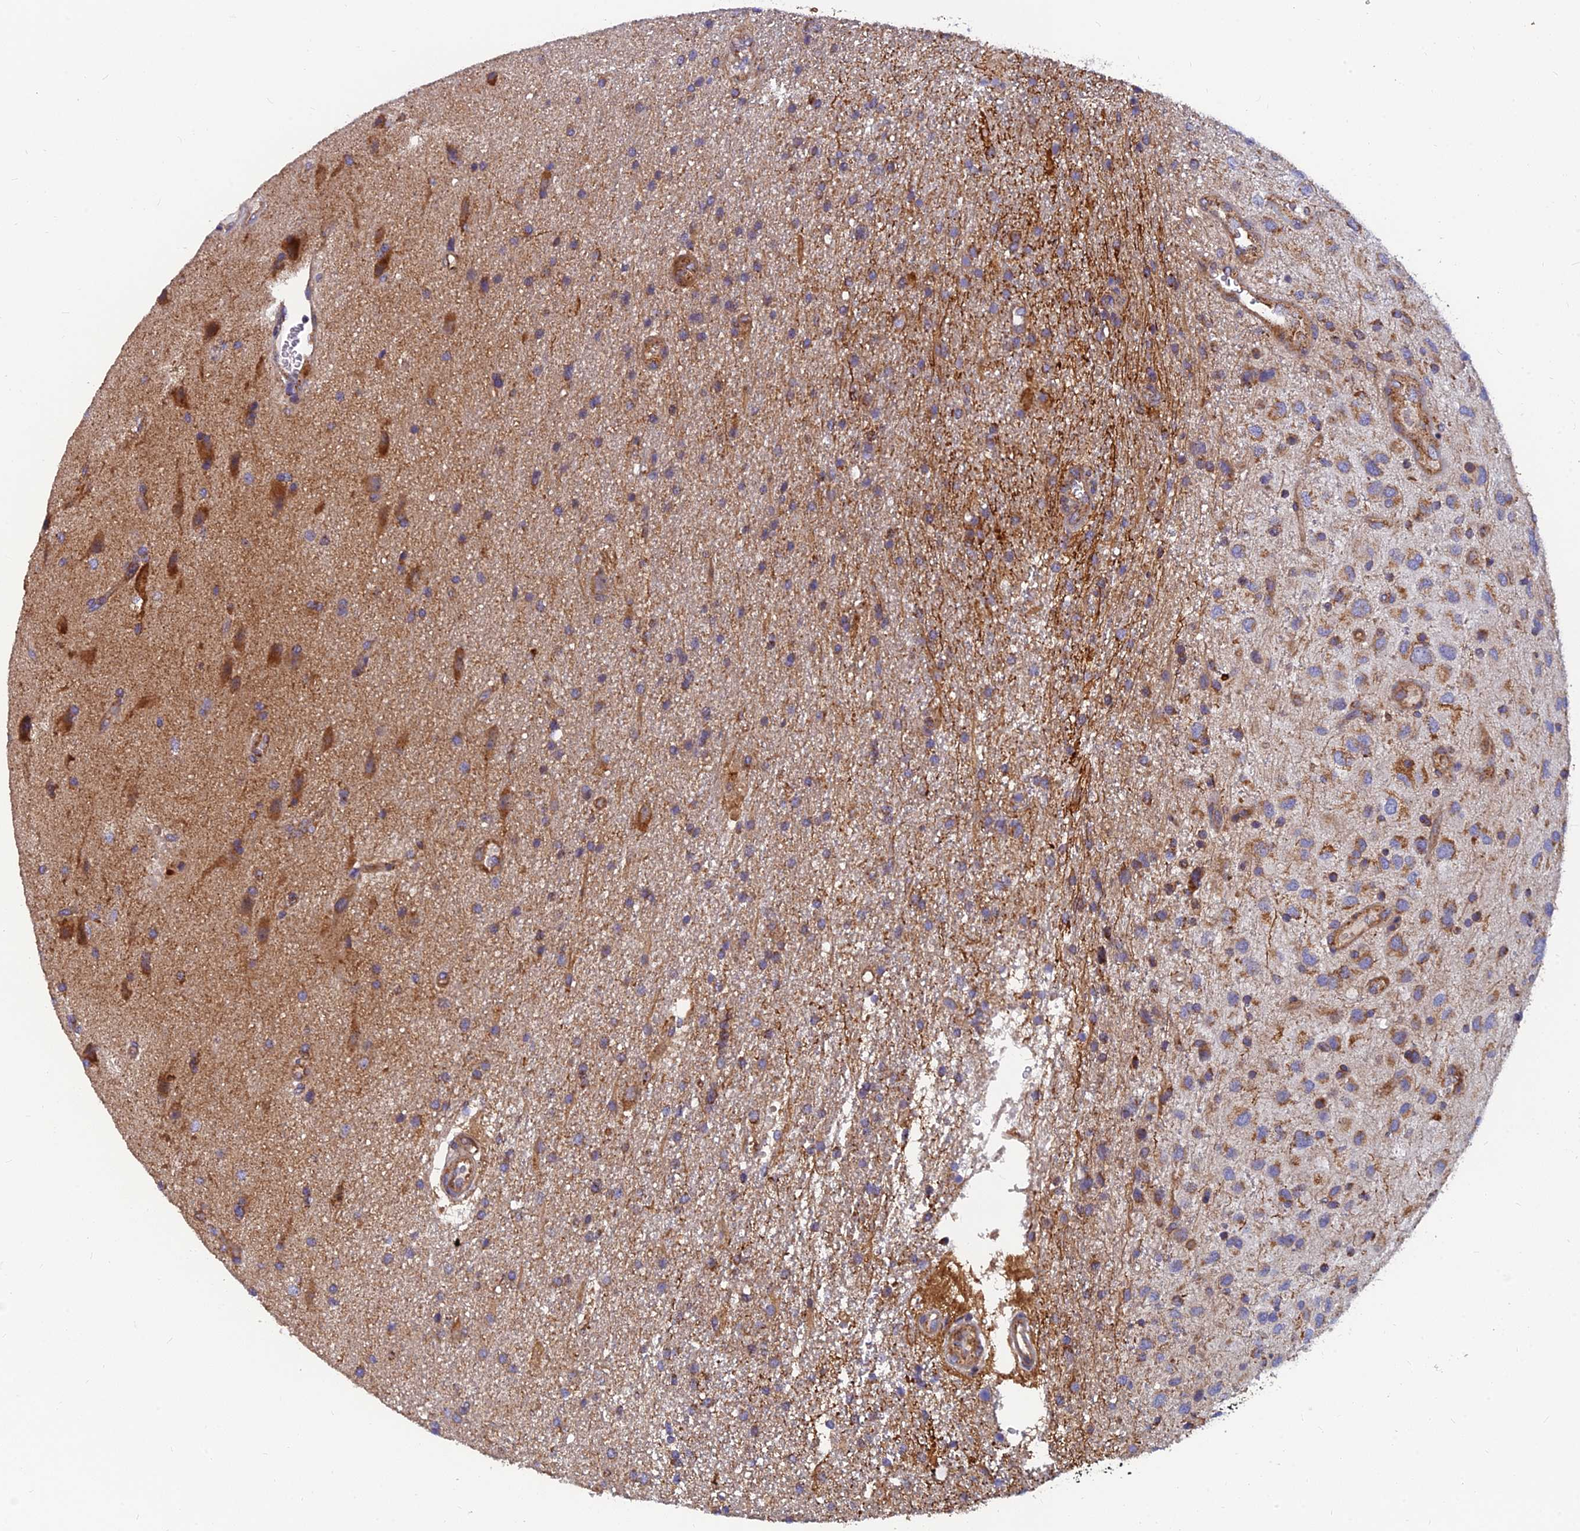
{"staining": {"intensity": "moderate", "quantity": "<25%", "location": "cytoplasmic/membranous"}, "tissue": "glioma", "cell_type": "Tumor cells", "image_type": "cancer", "snomed": [{"axis": "morphology", "description": "Glioma, malignant, Low grade"}, {"axis": "topography", "description": "Brain"}], "caption": "Human glioma stained with a brown dye shows moderate cytoplasmic/membranous positive positivity in approximately <25% of tumor cells.", "gene": "MRPS9", "patient": {"sex": "male", "age": 66}}